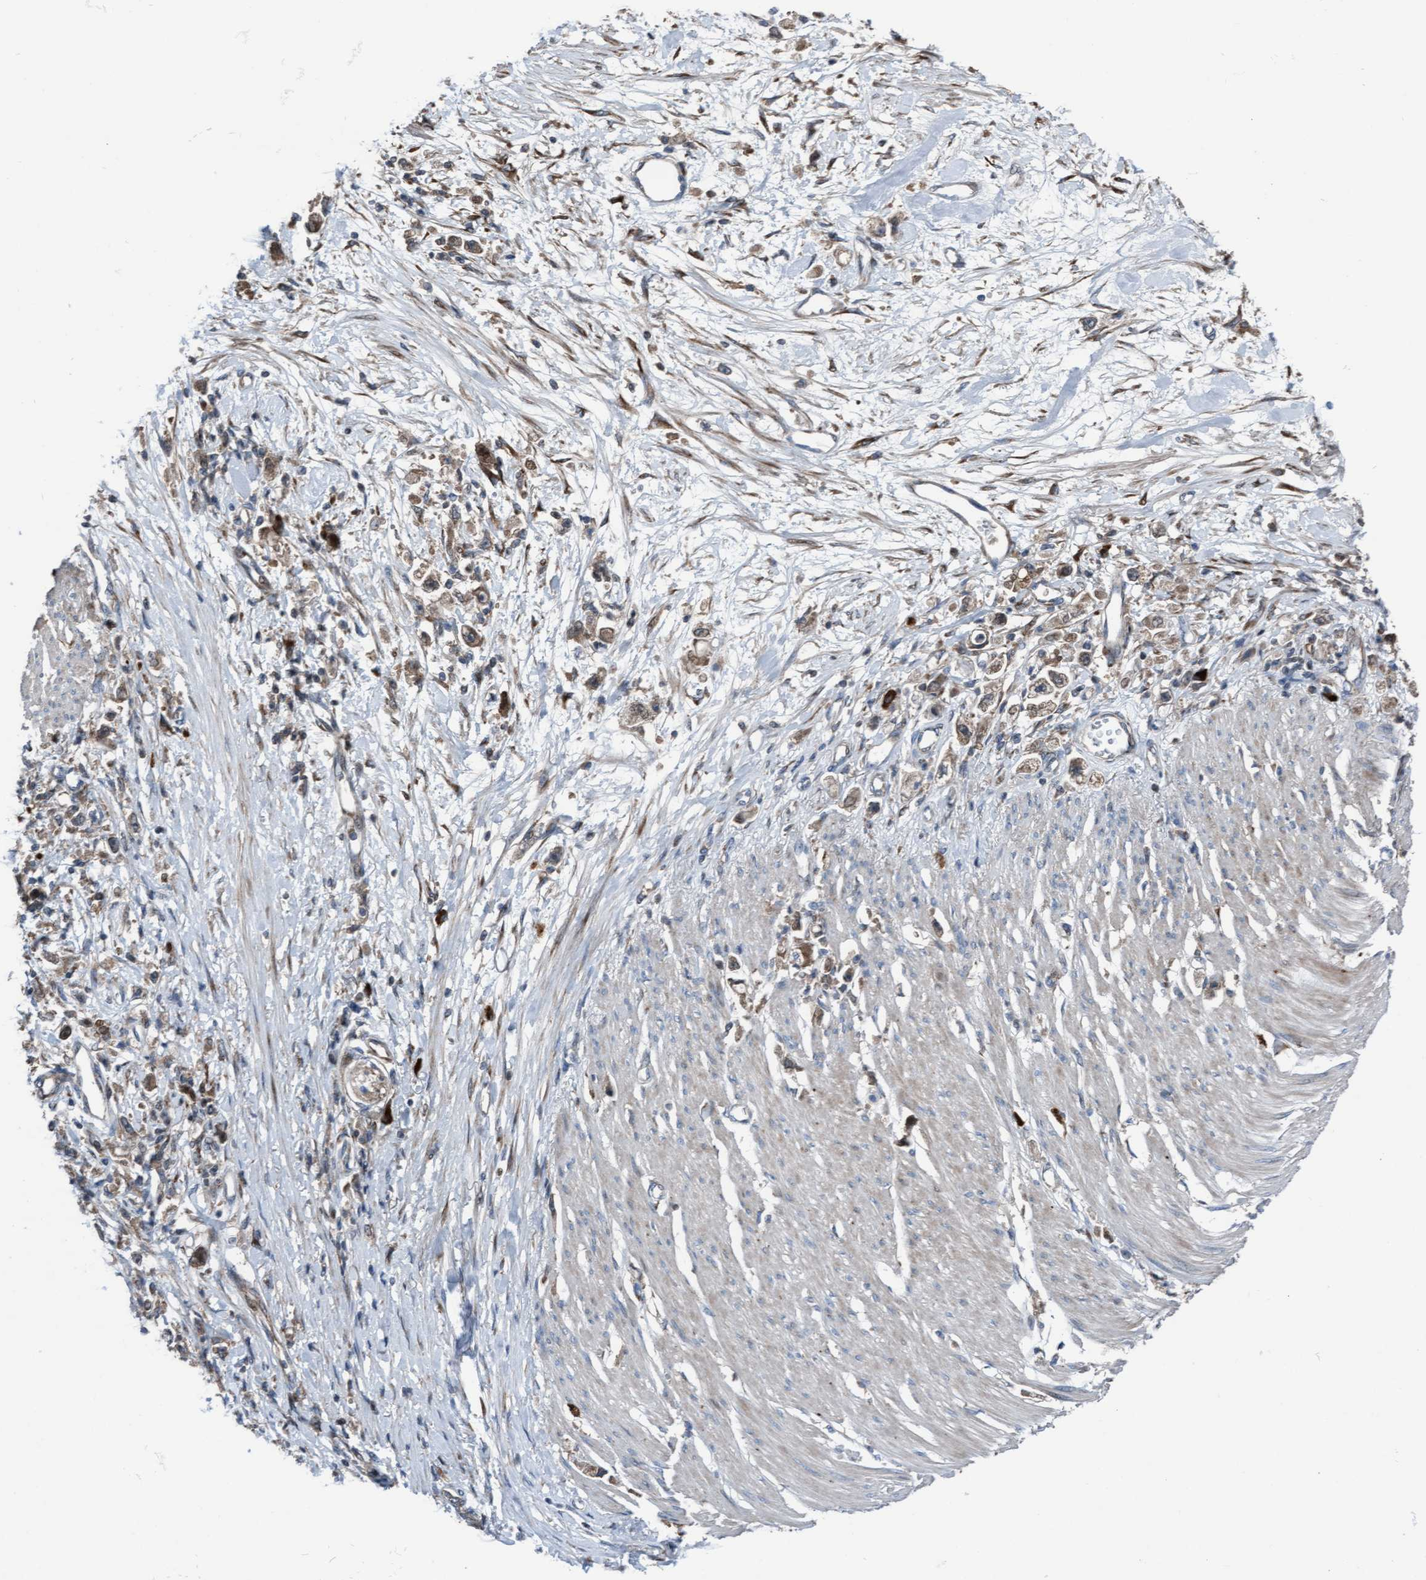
{"staining": {"intensity": "weak", "quantity": "25%-75%", "location": "cytoplasmic/membranous"}, "tissue": "stomach cancer", "cell_type": "Tumor cells", "image_type": "cancer", "snomed": [{"axis": "morphology", "description": "Adenocarcinoma, NOS"}, {"axis": "topography", "description": "Stomach"}], "caption": "Human stomach cancer stained with a protein marker reveals weak staining in tumor cells.", "gene": "KLHL26", "patient": {"sex": "female", "age": 59}}